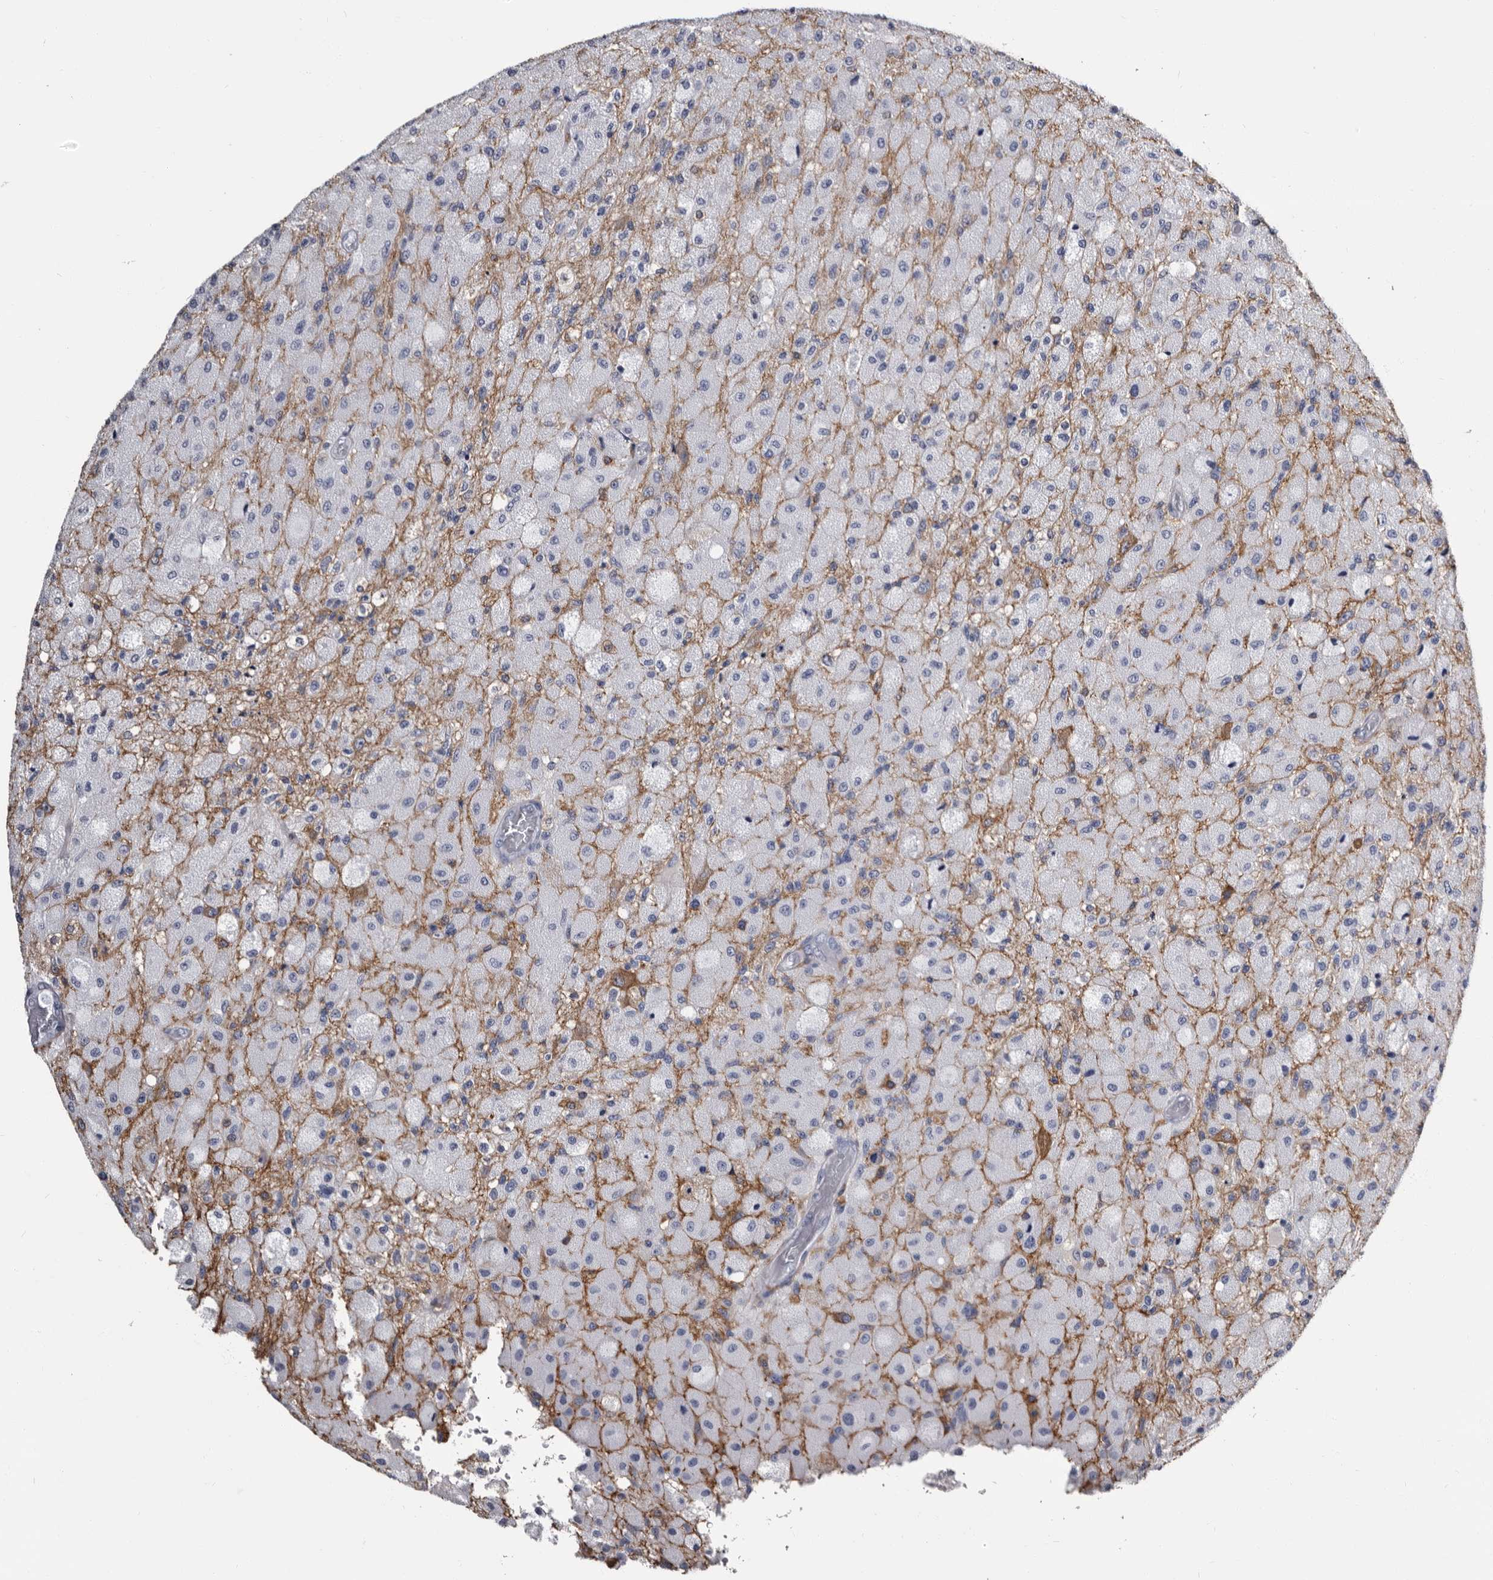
{"staining": {"intensity": "negative", "quantity": "none", "location": "none"}, "tissue": "glioma", "cell_type": "Tumor cells", "image_type": "cancer", "snomed": [{"axis": "morphology", "description": "Normal tissue, NOS"}, {"axis": "morphology", "description": "Glioma, malignant, High grade"}, {"axis": "topography", "description": "Cerebral cortex"}], "caption": "Immunohistochemical staining of malignant glioma (high-grade) demonstrates no significant positivity in tumor cells.", "gene": "EPB41L3", "patient": {"sex": "male", "age": 77}}